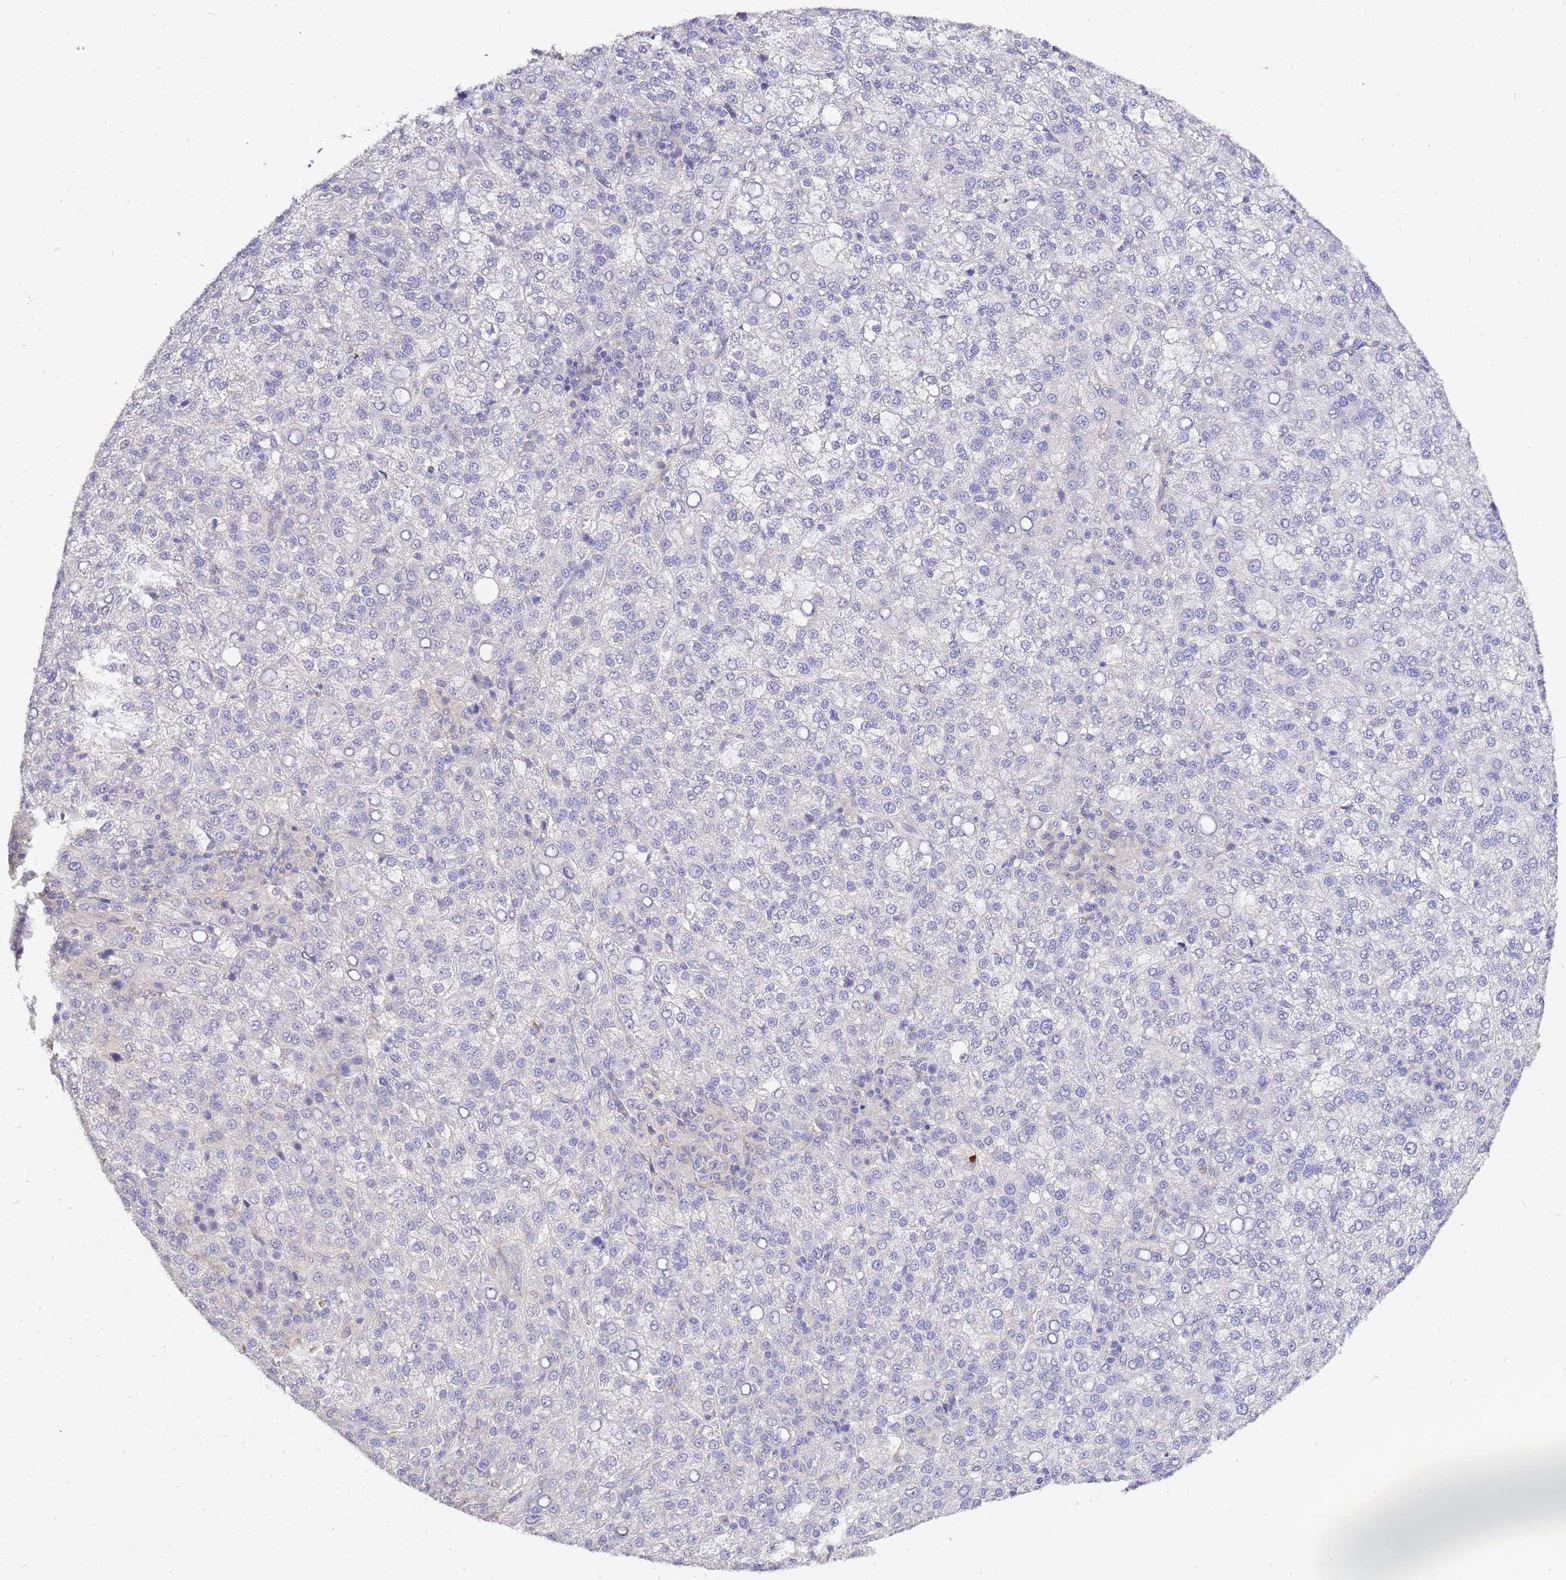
{"staining": {"intensity": "negative", "quantity": "none", "location": "none"}, "tissue": "liver cancer", "cell_type": "Tumor cells", "image_type": "cancer", "snomed": [{"axis": "morphology", "description": "Carcinoma, Hepatocellular, NOS"}, {"axis": "topography", "description": "Liver"}], "caption": "Immunohistochemistry (IHC) histopathology image of human liver cancer stained for a protein (brown), which demonstrates no expression in tumor cells.", "gene": "RFK", "patient": {"sex": "female", "age": 58}}